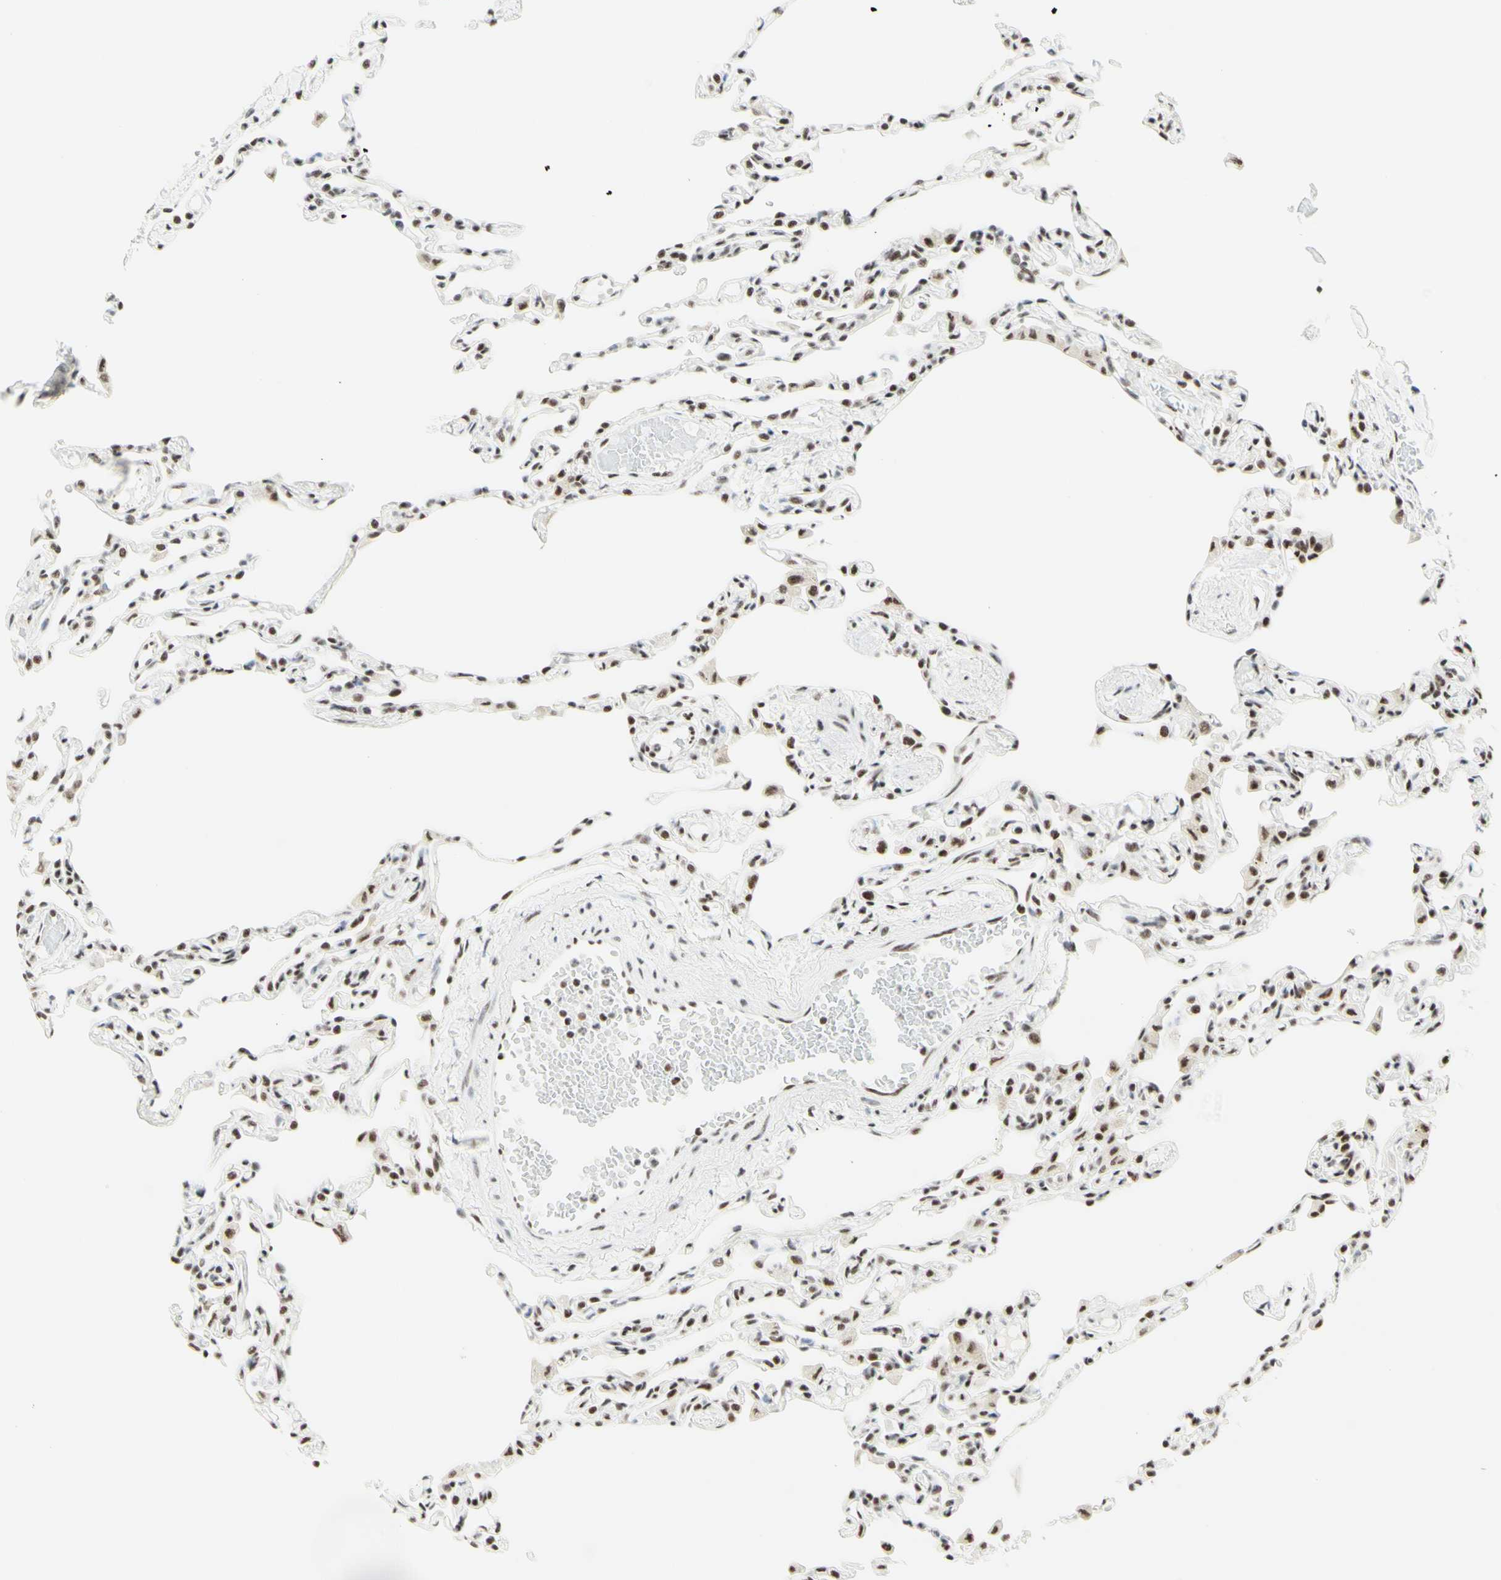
{"staining": {"intensity": "moderate", "quantity": ">75%", "location": "nuclear"}, "tissue": "lung", "cell_type": "Alveolar cells", "image_type": "normal", "snomed": [{"axis": "morphology", "description": "Normal tissue, NOS"}, {"axis": "topography", "description": "Lung"}], "caption": "High-power microscopy captured an immunohistochemistry (IHC) histopathology image of normal lung, revealing moderate nuclear staining in approximately >75% of alveolar cells.", "gene": "WTAP", "patient": {"sex": "female", "age": 49}}